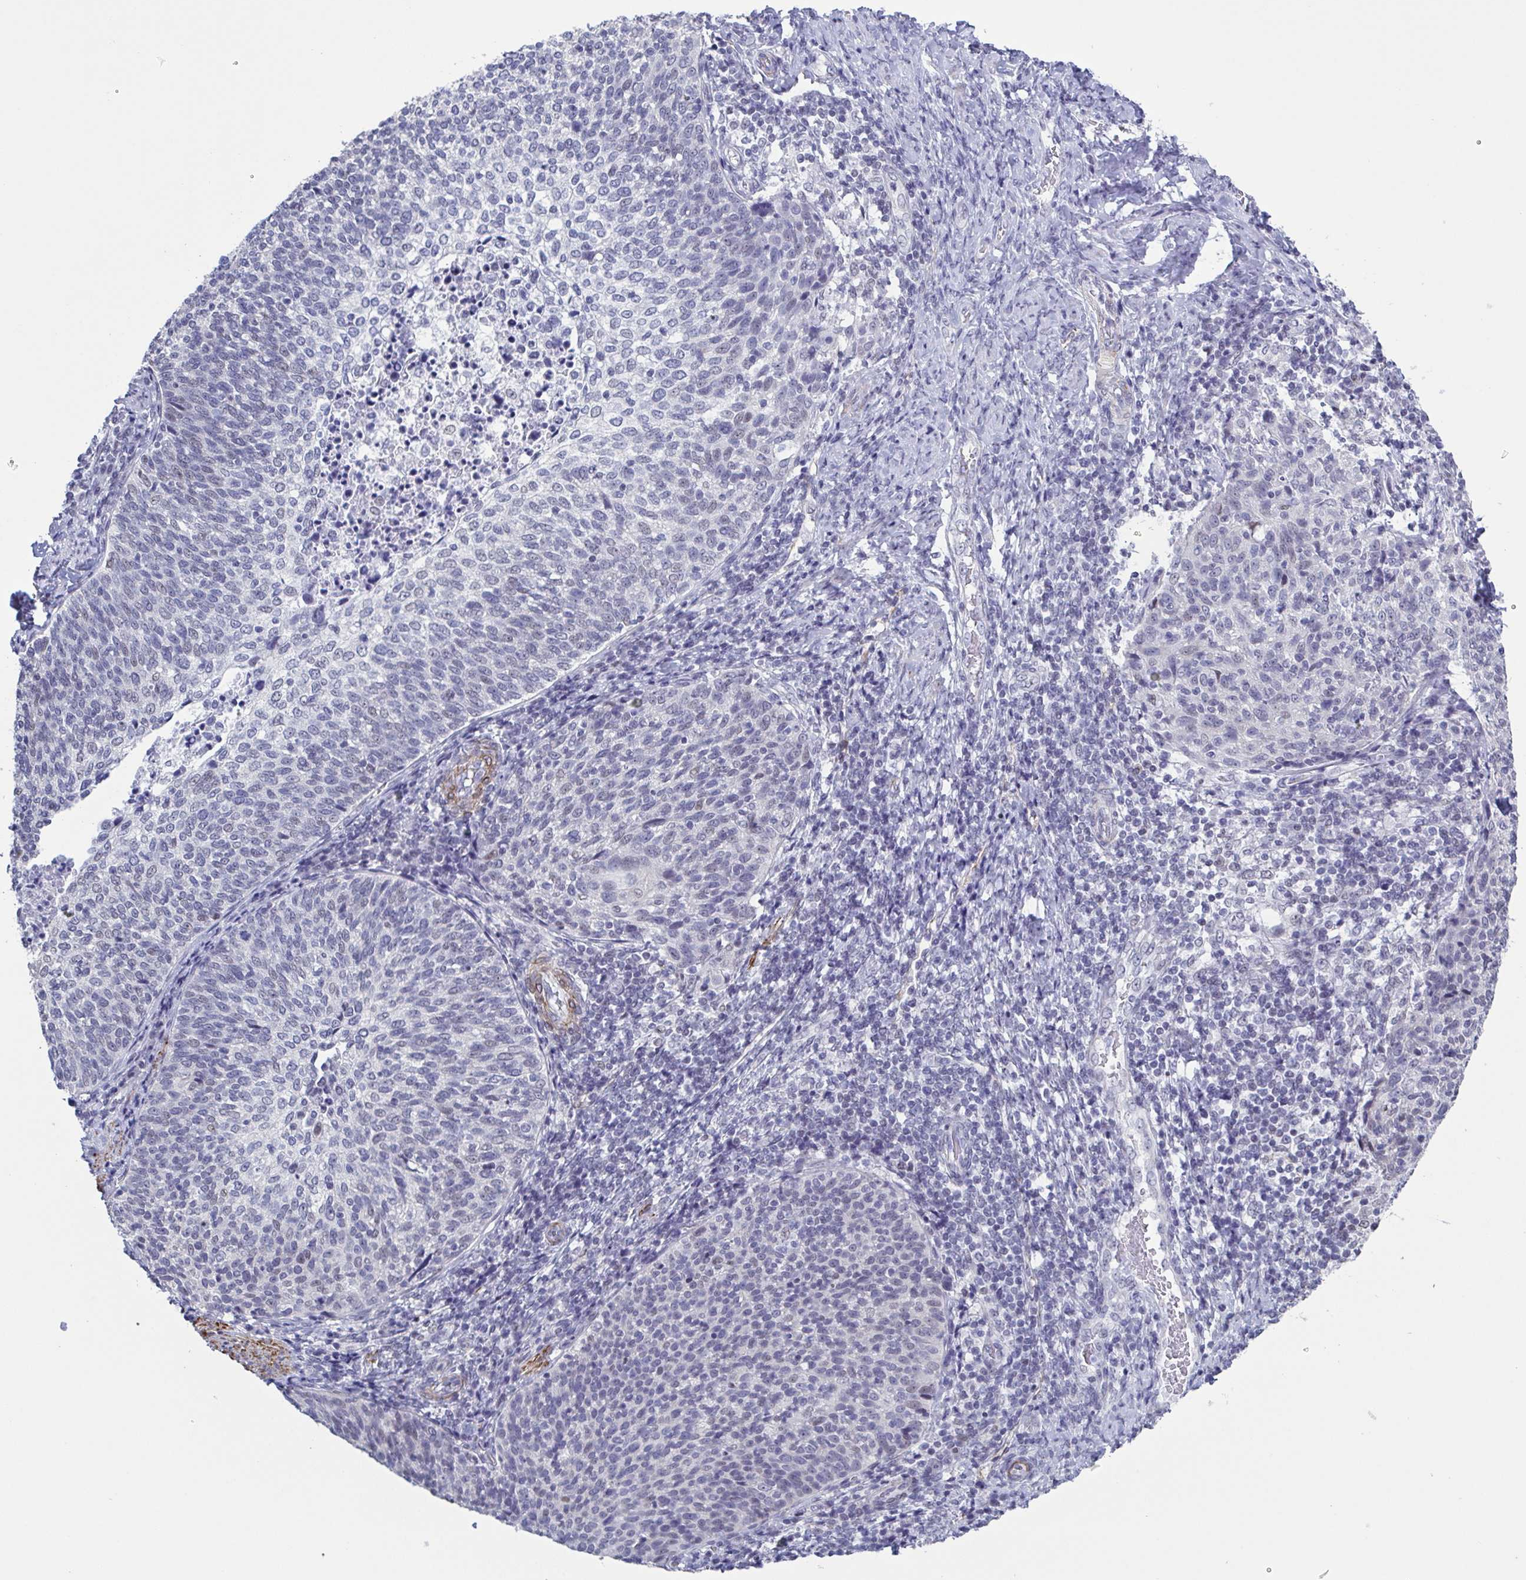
{"staining": {"intensity": "negative", "quantity": "none", "location": "none"}, "tissue": "cervical cancer", "cell_type": "Tumor cells", "image_type": "cancer", "snomed": [{"axis": "morphology", "description": "Squamous cell carcinoma, NOS"}, {"axis": "topography", "description": "Cervix"}], "caption": "The immunohistochemistry (IHC) micrograph has no significant staining in tumor cells of cervical cancer (squamous cell carcinoma) tissue.", "gene": "TMEM92", "patient": {"sex": "female", "age": 61}}